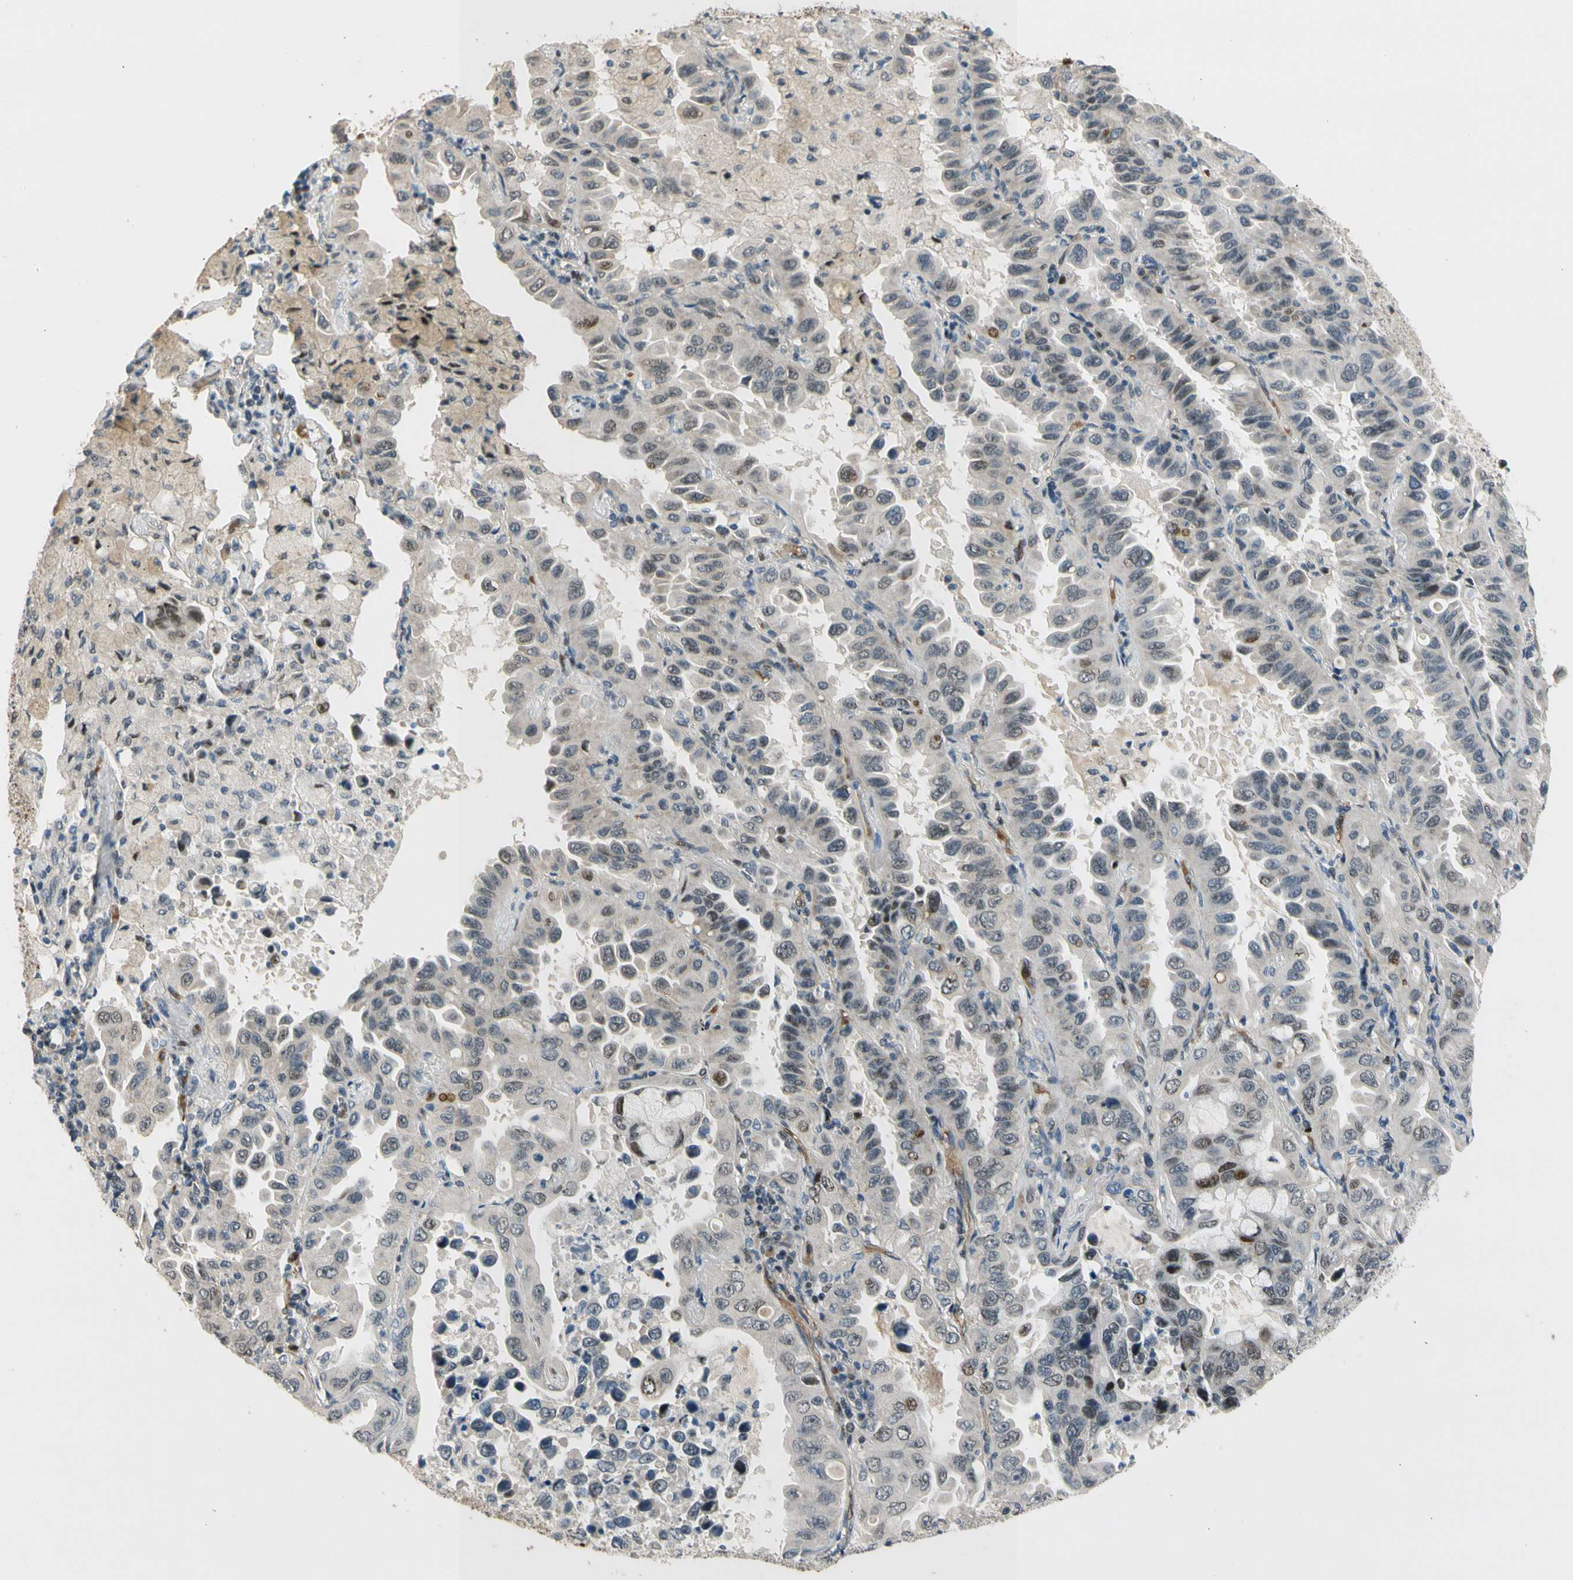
{"staining": {"intensity": "moderate", "quantity": "<25%", "location": "cytoplasmic/membranous,nuclear"}, "tissue": "lung cancer", "cell_type": "Tumor cells", "image_type": "cancer", "snomed": [{"axis": "morphology", "description": "Adenocarcinoma, NOS"}, {"axis": "topography", "description": "Lung"}], "caption": "Moderate cytoplasmic/membranous and nuclear protein expression is present in about <25% of tumor cells in lung cancer (adenocarcinoma).", "gene": "ZNF184", "patient": {"sex": "male", "age": 64}}